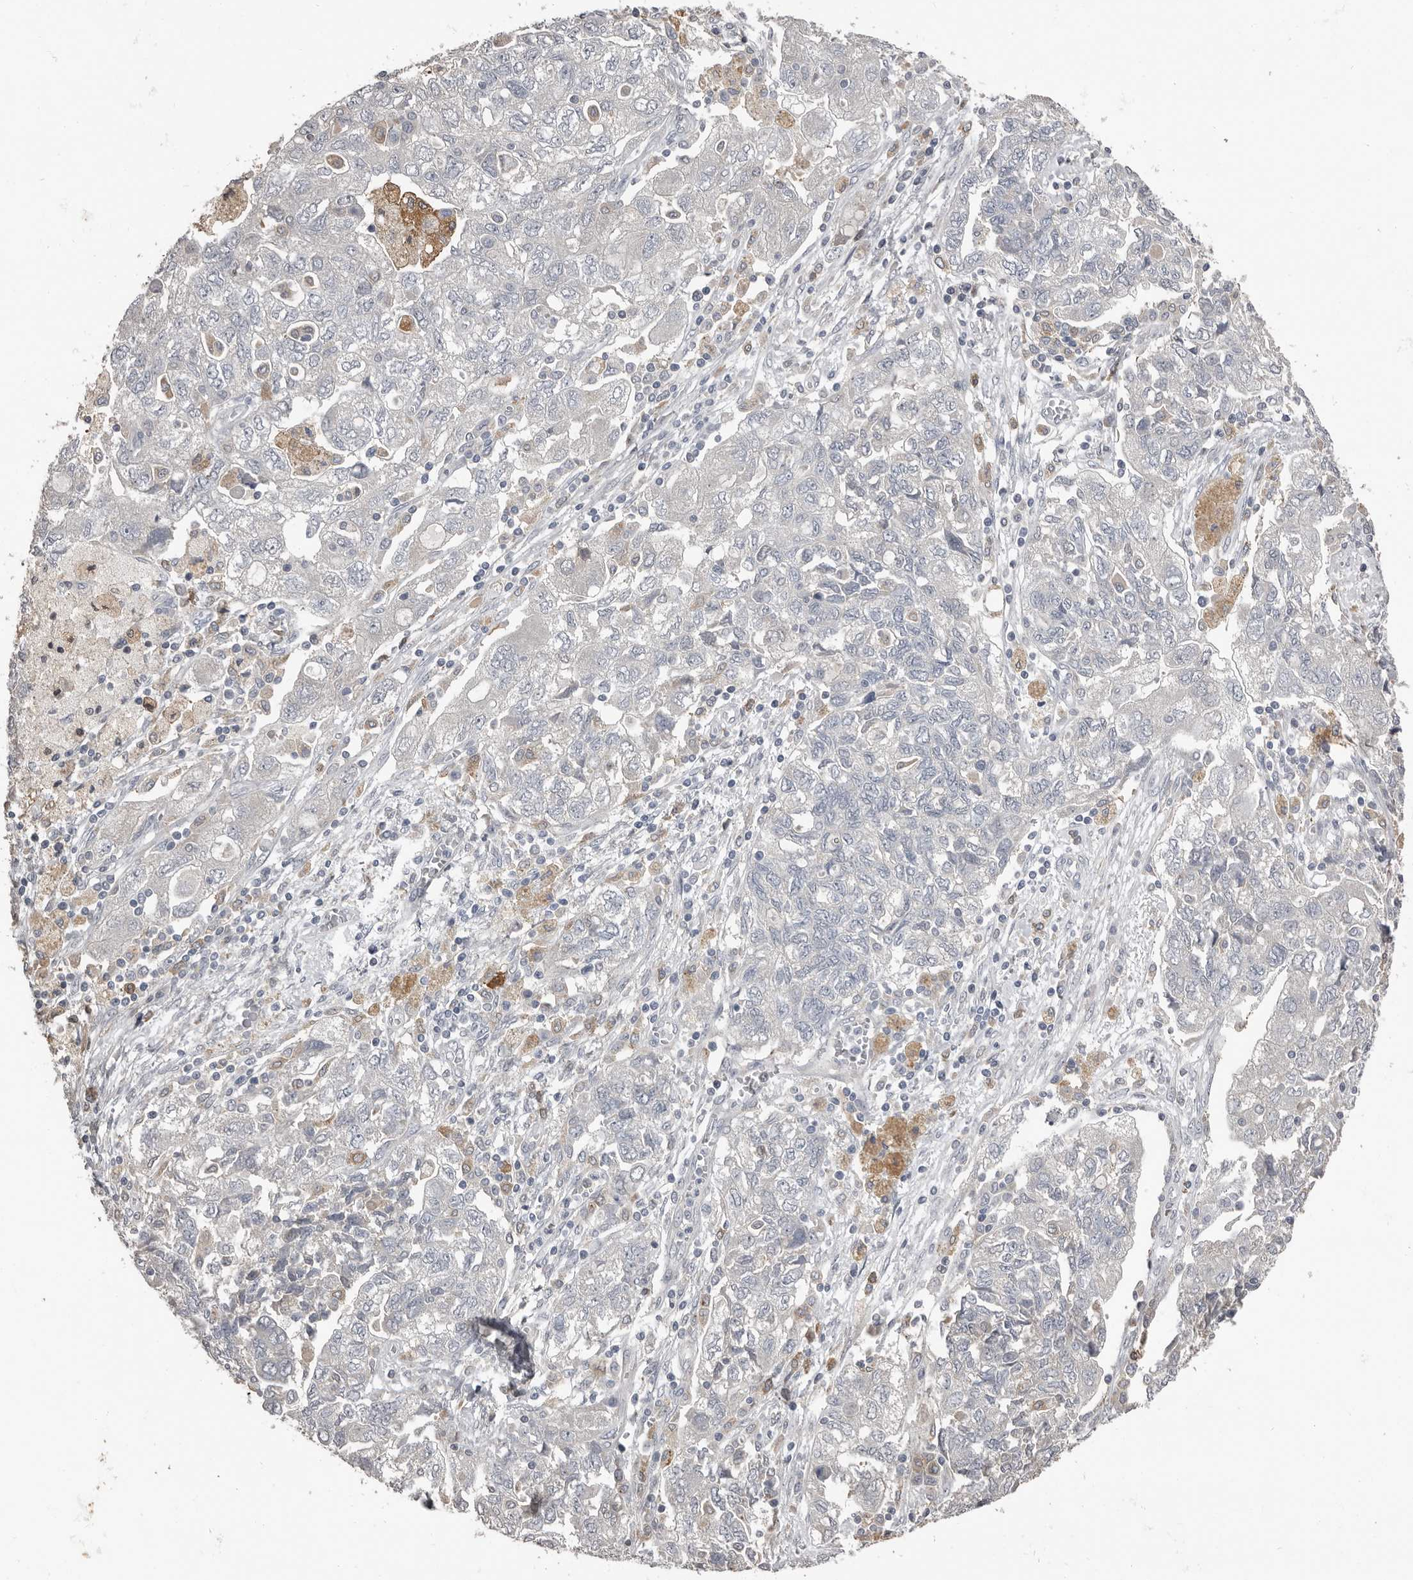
{"staining": {"intensity": "negative", "quantity": "none", "location": "none"}, "tissue": "ovarian cancer", "cell_type": "Tumor cells", "image_type": "cancer", "snomed": [{"axis": "morphology", "description": "Carcinoma, NOS"}, {"axis": "morphology", "description": "Cystadenocarcinoma, serous, NOS"}, {"axis": "topography", "description": "Ovary"}], "caption": "This photomicrograph is of carcinoma (ovarian) stained with immunohistochemistry to label a protein in brown with the nuclei are counter-stained blue. There is no staining in tumor cells. (DAB IHC, high magnification).", "gene": "KCNJ8", "patient": {"sex": "female", "age": 69}}